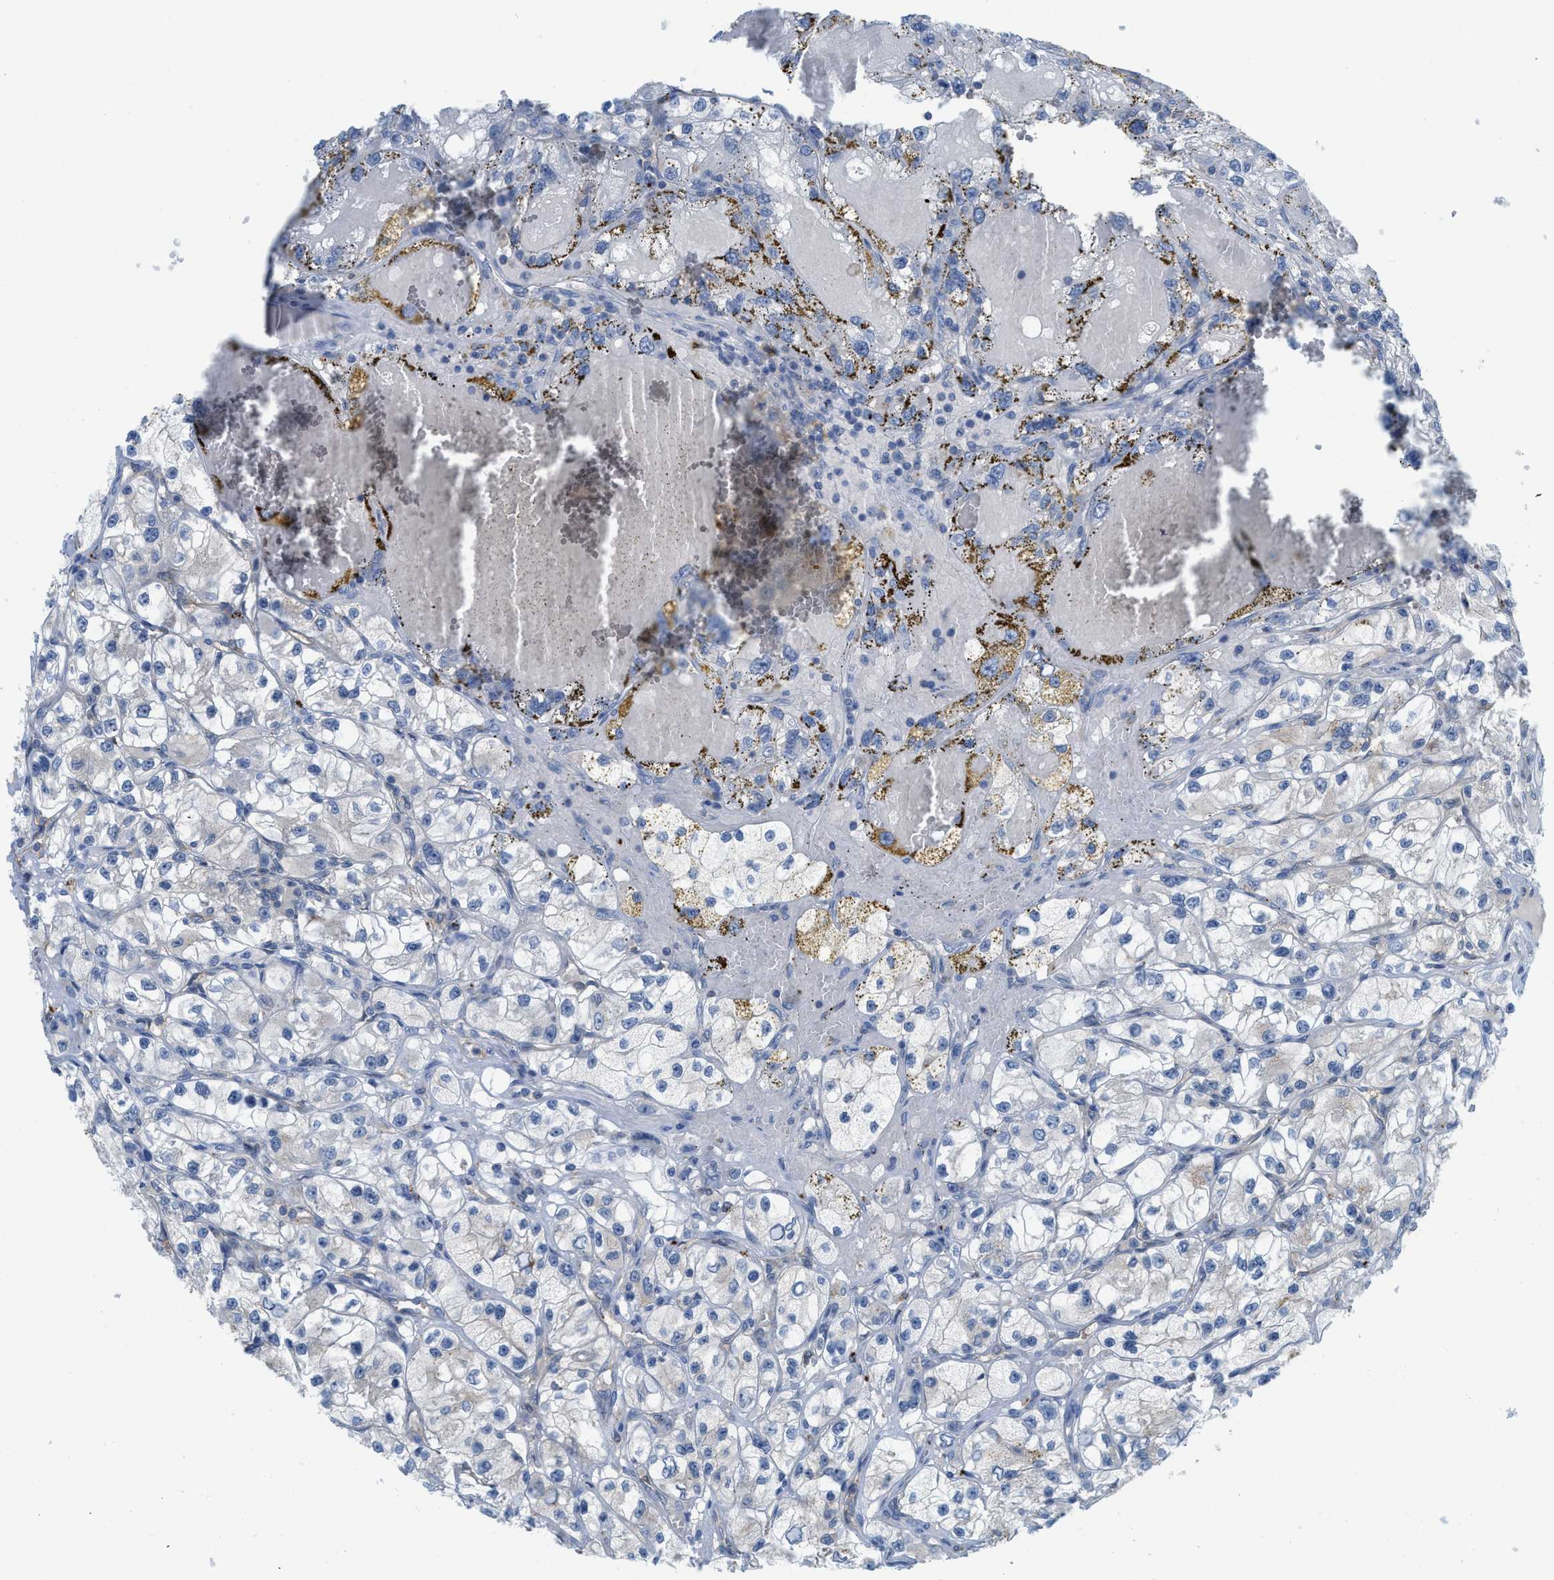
{"staining": {"intensity": "negative", "quantity": "none", "location": "none"}, "tissue": "renal cancer", "cell_type": "Tumor cells", "image_type": "cancer", "snomed": [{"axis": "morphology", "description": "Adenocarcinoma, NOS"}, {"axis": "topography", "description": "Kidney"}], "caption": "A high-resolution photomicrograph shows immunohistochemistry staining of adenocarcinoma (renal), which displays no significant expression in tumor cells.", "gene": "CSTB", "patient": {"sex": "female", "age": 57}}